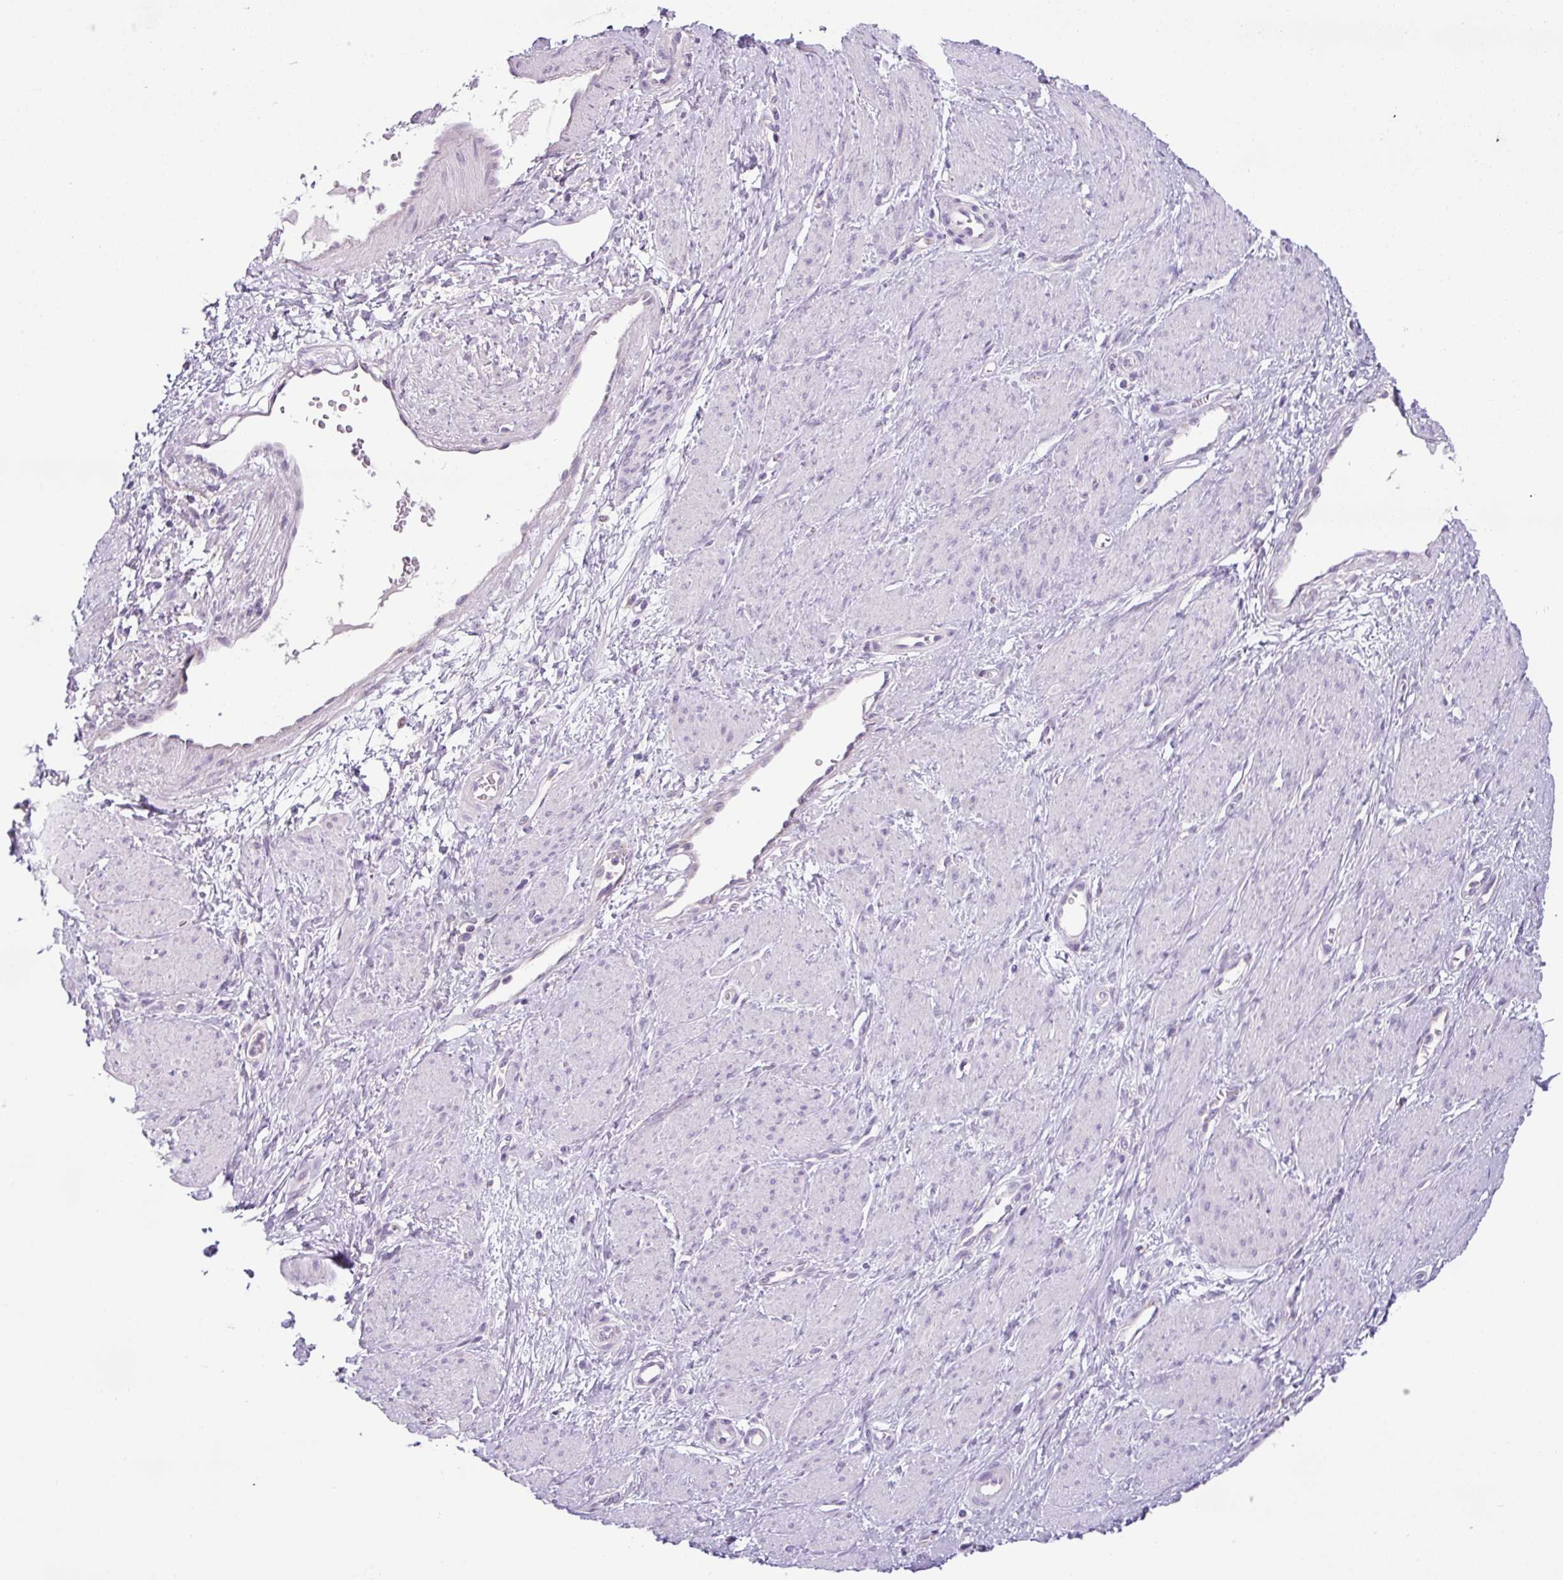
{"staining": {"intensity": "negative", "quantity": "none", "location": "none"}, "tissue": "smooth muscle", "cell_type": "Smooth muscle cells", "image_type": "normal", "snomed": [{"axis": "morphology", "description": "Normal tissue, NOS"}, {"axis": "topography", "description": "Smooth muscle"}, {"axis": "topography", "description": "Uterus"}], "caption": "Human smooth muscle stained for a protein using IHC shows no positivity in smooth muscle cells.", "gene": "HMCN2", "patient": {"sex": "female", "age": 39}}